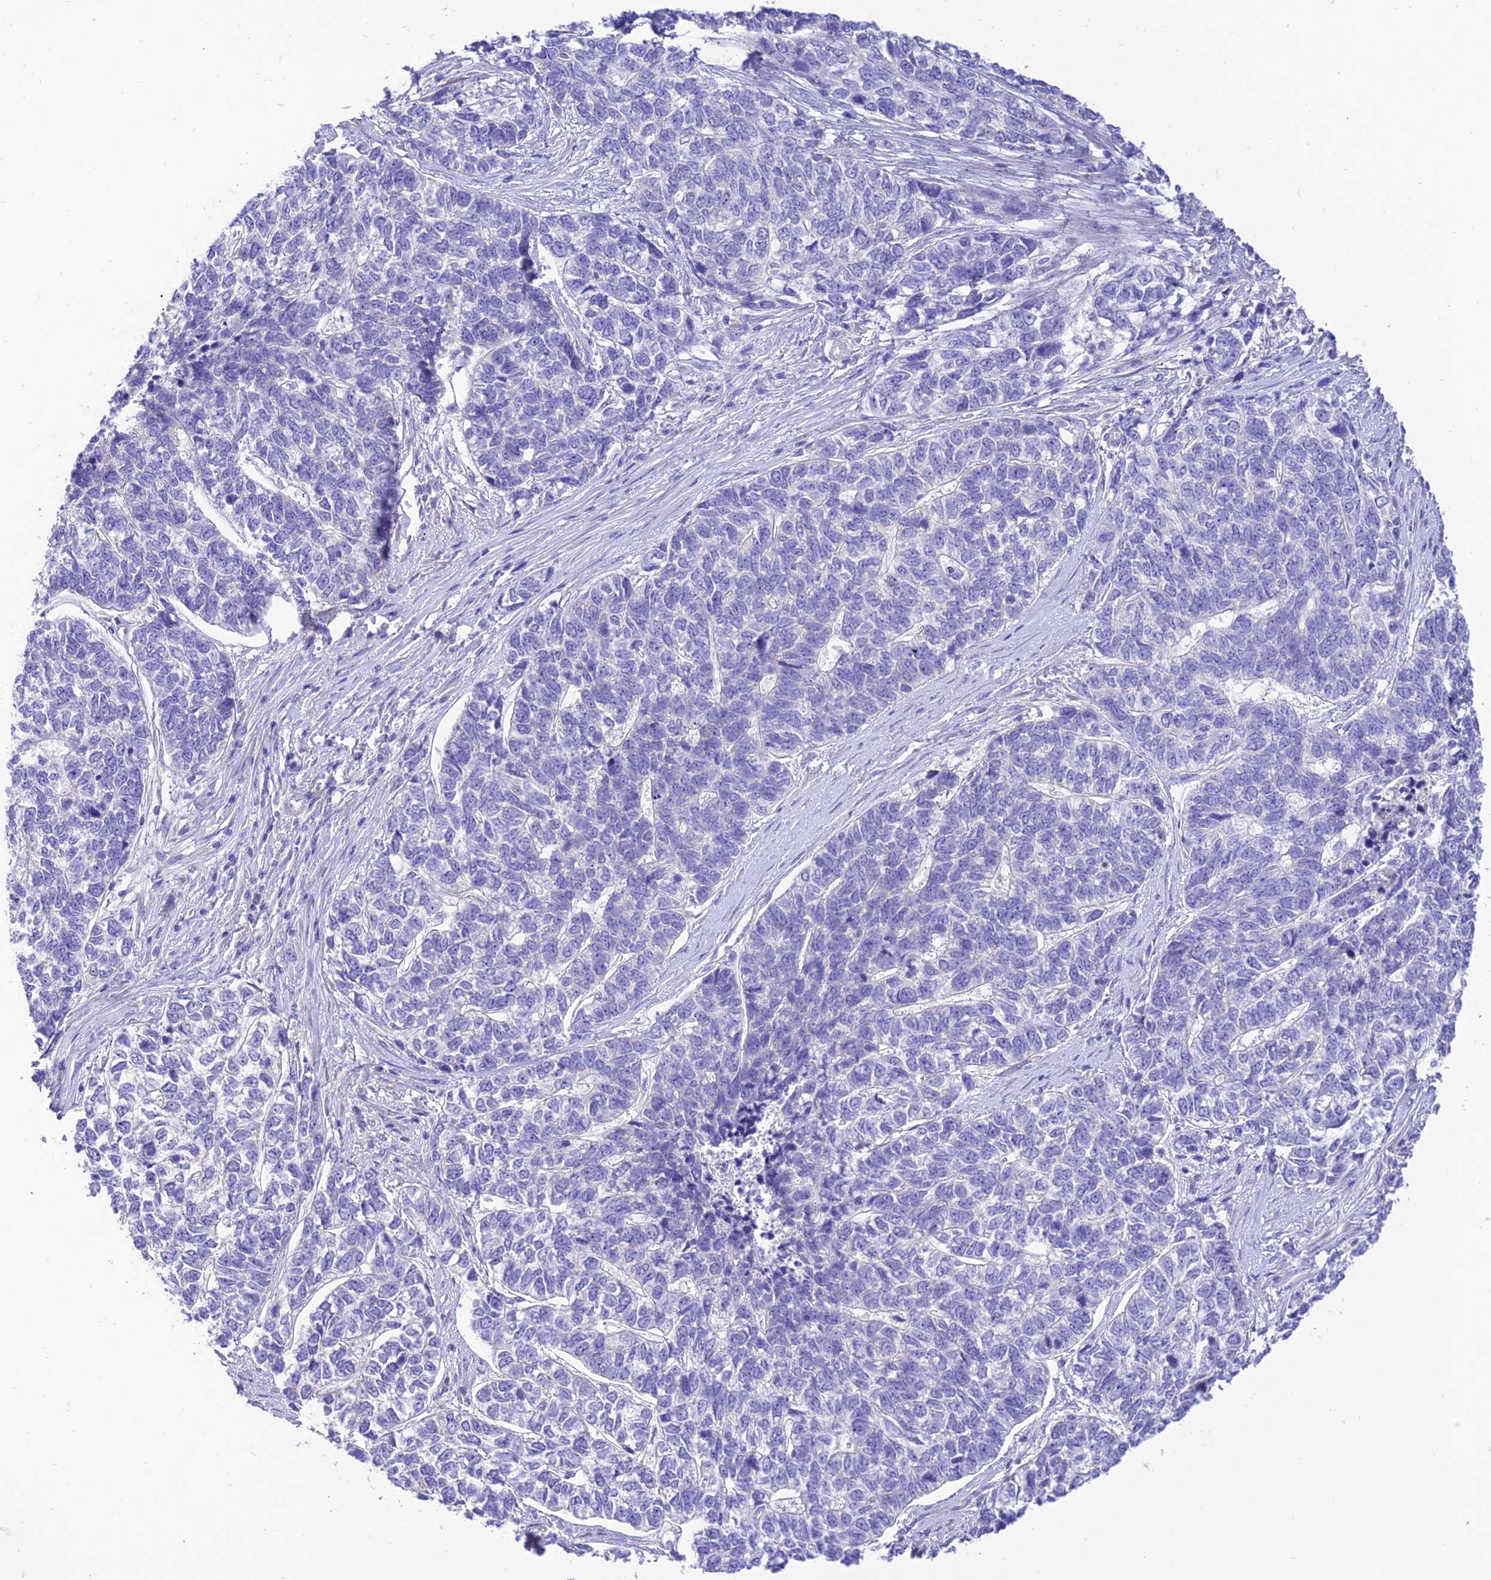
{"staining": {"intensity": "negative", "quantity": "none", "location": "none"}, "tissue": "skin cancer", "cell_type": "Tumor cells", "image_type": "cancer", "snomed": [{"axis": "morphology", "description": "Basal cell carcinoma"}, {"axis": "topography", "description": "Skin"}], "caption": "Immunohistochemistry image of human skin cancer (basal cell carcinoma) stained for a protein (brown), which exhibits no expression in tumor cells.", "gene": "FAM186B", "patient": {"sex": "female", "age": 65}}